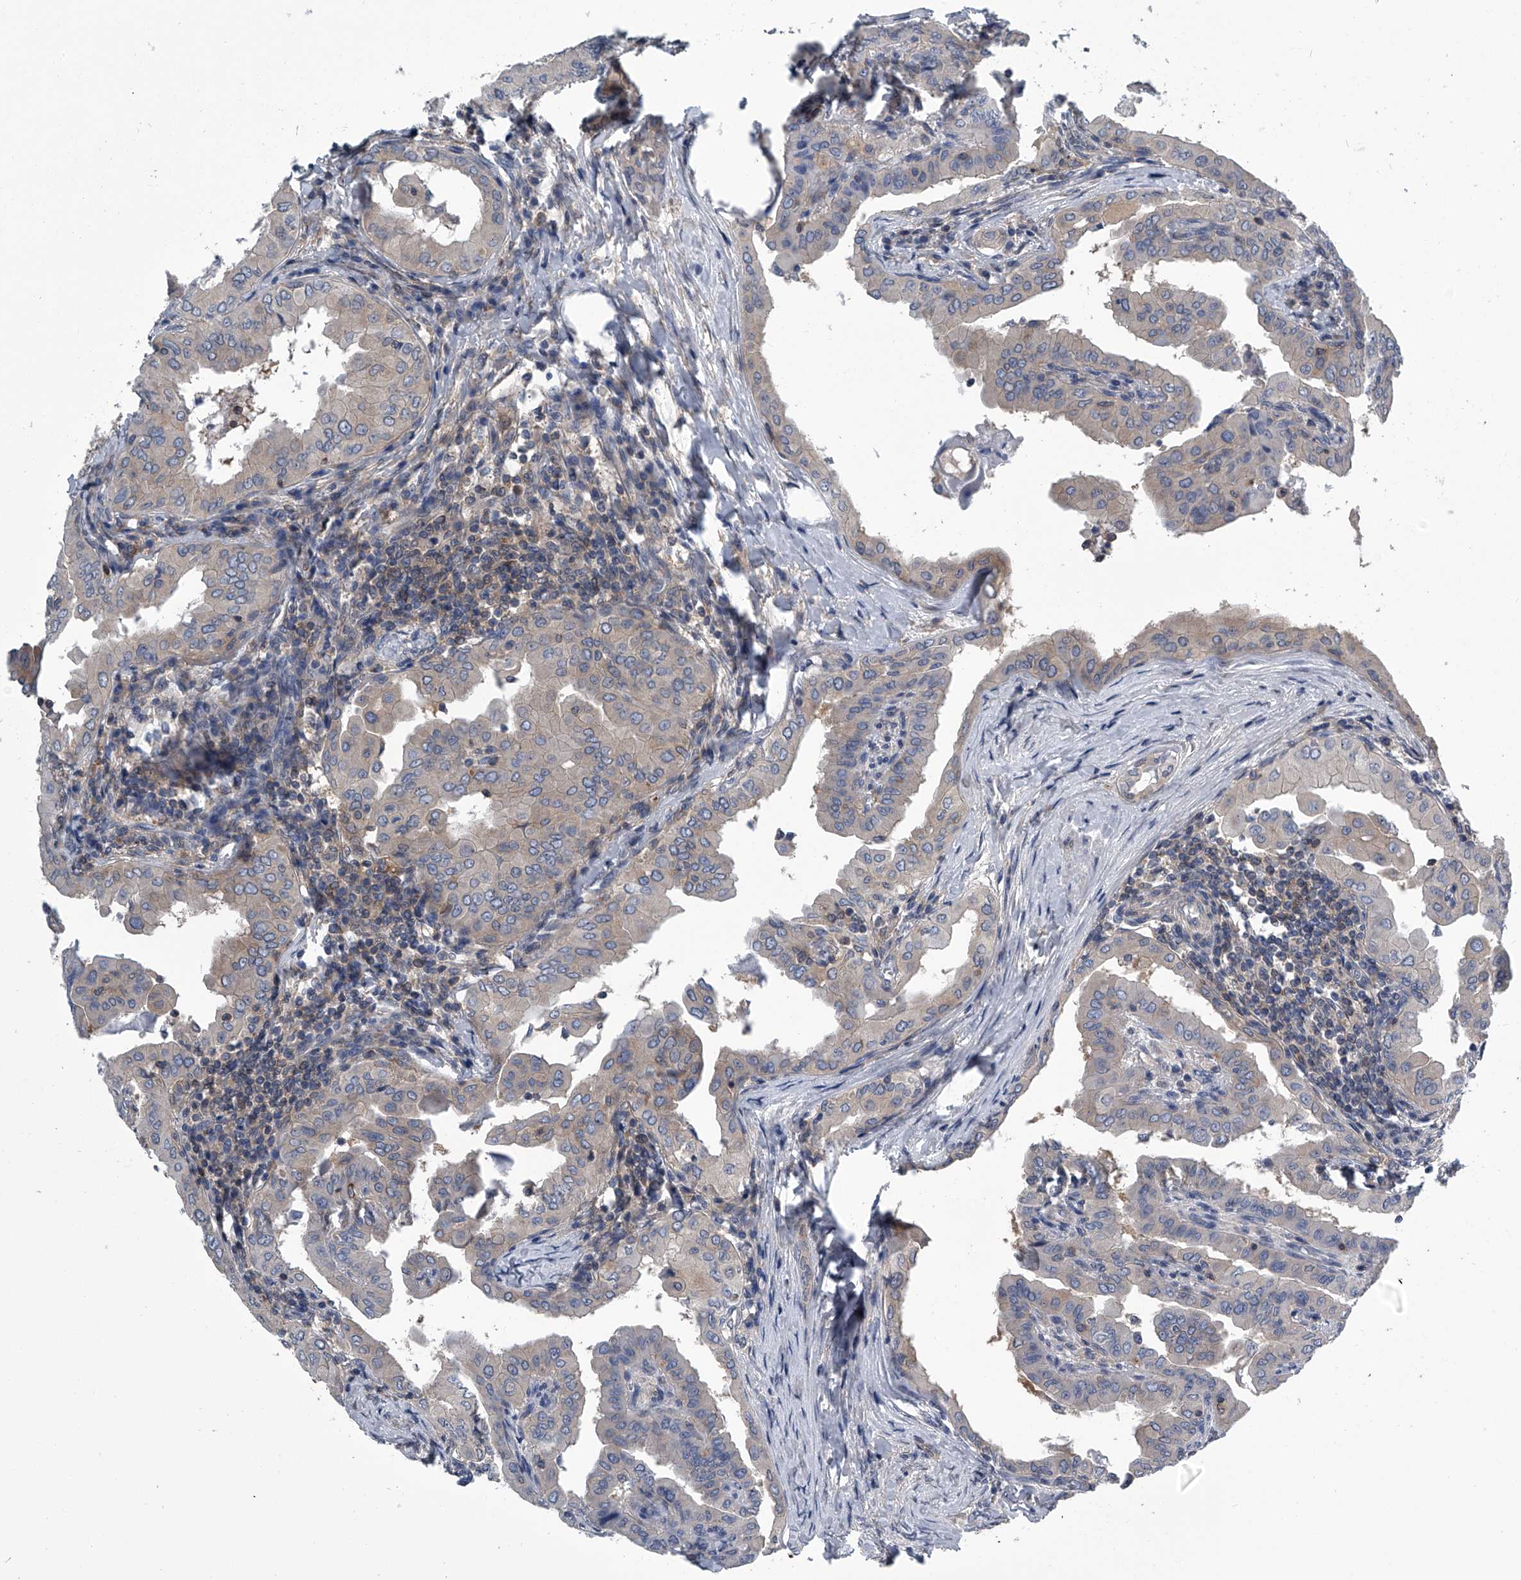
{"staining": {"intensity": "negative", "quantity": "none", "location": "none"}, "tissue": "thyroid cancer", "cell_type": "Tumor cells", "image_type": "cancer", "snomed": [{"axis": "morphology", "description": "Papillary adenocarcinoma, NOS"}, {"axis": "topography", "description": "Thyroid gland"}], "caption": "Tumor cells show no significant protein staining in papillary adenocarcinoma (thyroid).", "gene": "PPP2R5D", "patient": {"sex": "male", "age": 33}}